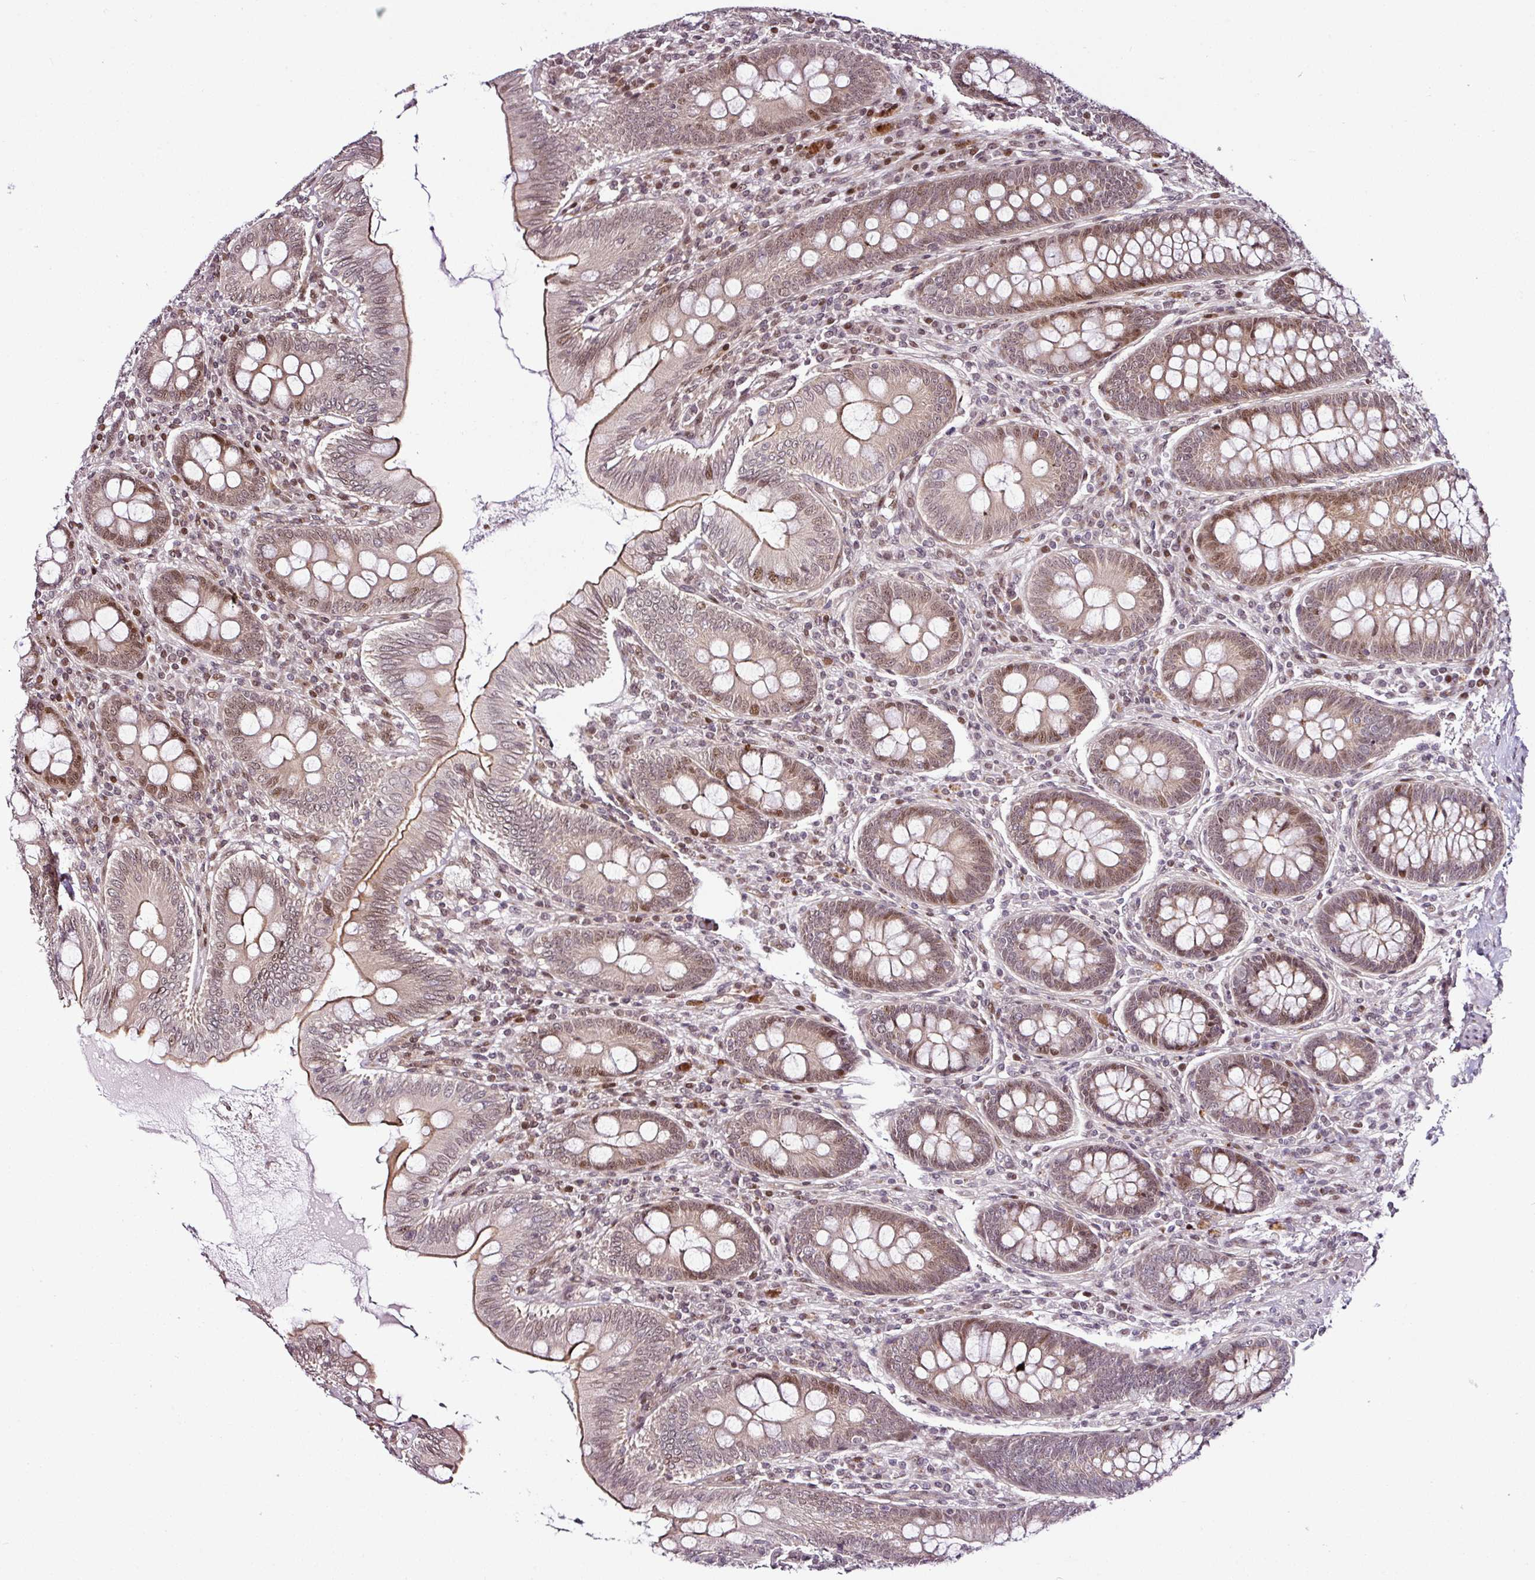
{"staining": {"intensity": "weak", "quantity": "25%-75%", "location": "cytoplasmic/membranous,nuclear"}, "tissue": "appendix", "cell_type": "Glandular cells", "image_type": "normal", "snomed": [{"axis": "morphology", "description": "Normal tissue, NOS"}, {"axis": "topography", "description": "Appendix"}], "caption": "A micrograph of human appendix stained for a protein exhibits weak cytoplasmic/membranous,nuclear brown staining in glandular cells. (DAB (3,3'-diaminobenzidine) IHC, brown staining for protein, blue staining for nuclei).", "gene": "COPRS", "patient": {"sex": "male", "age": 71}}